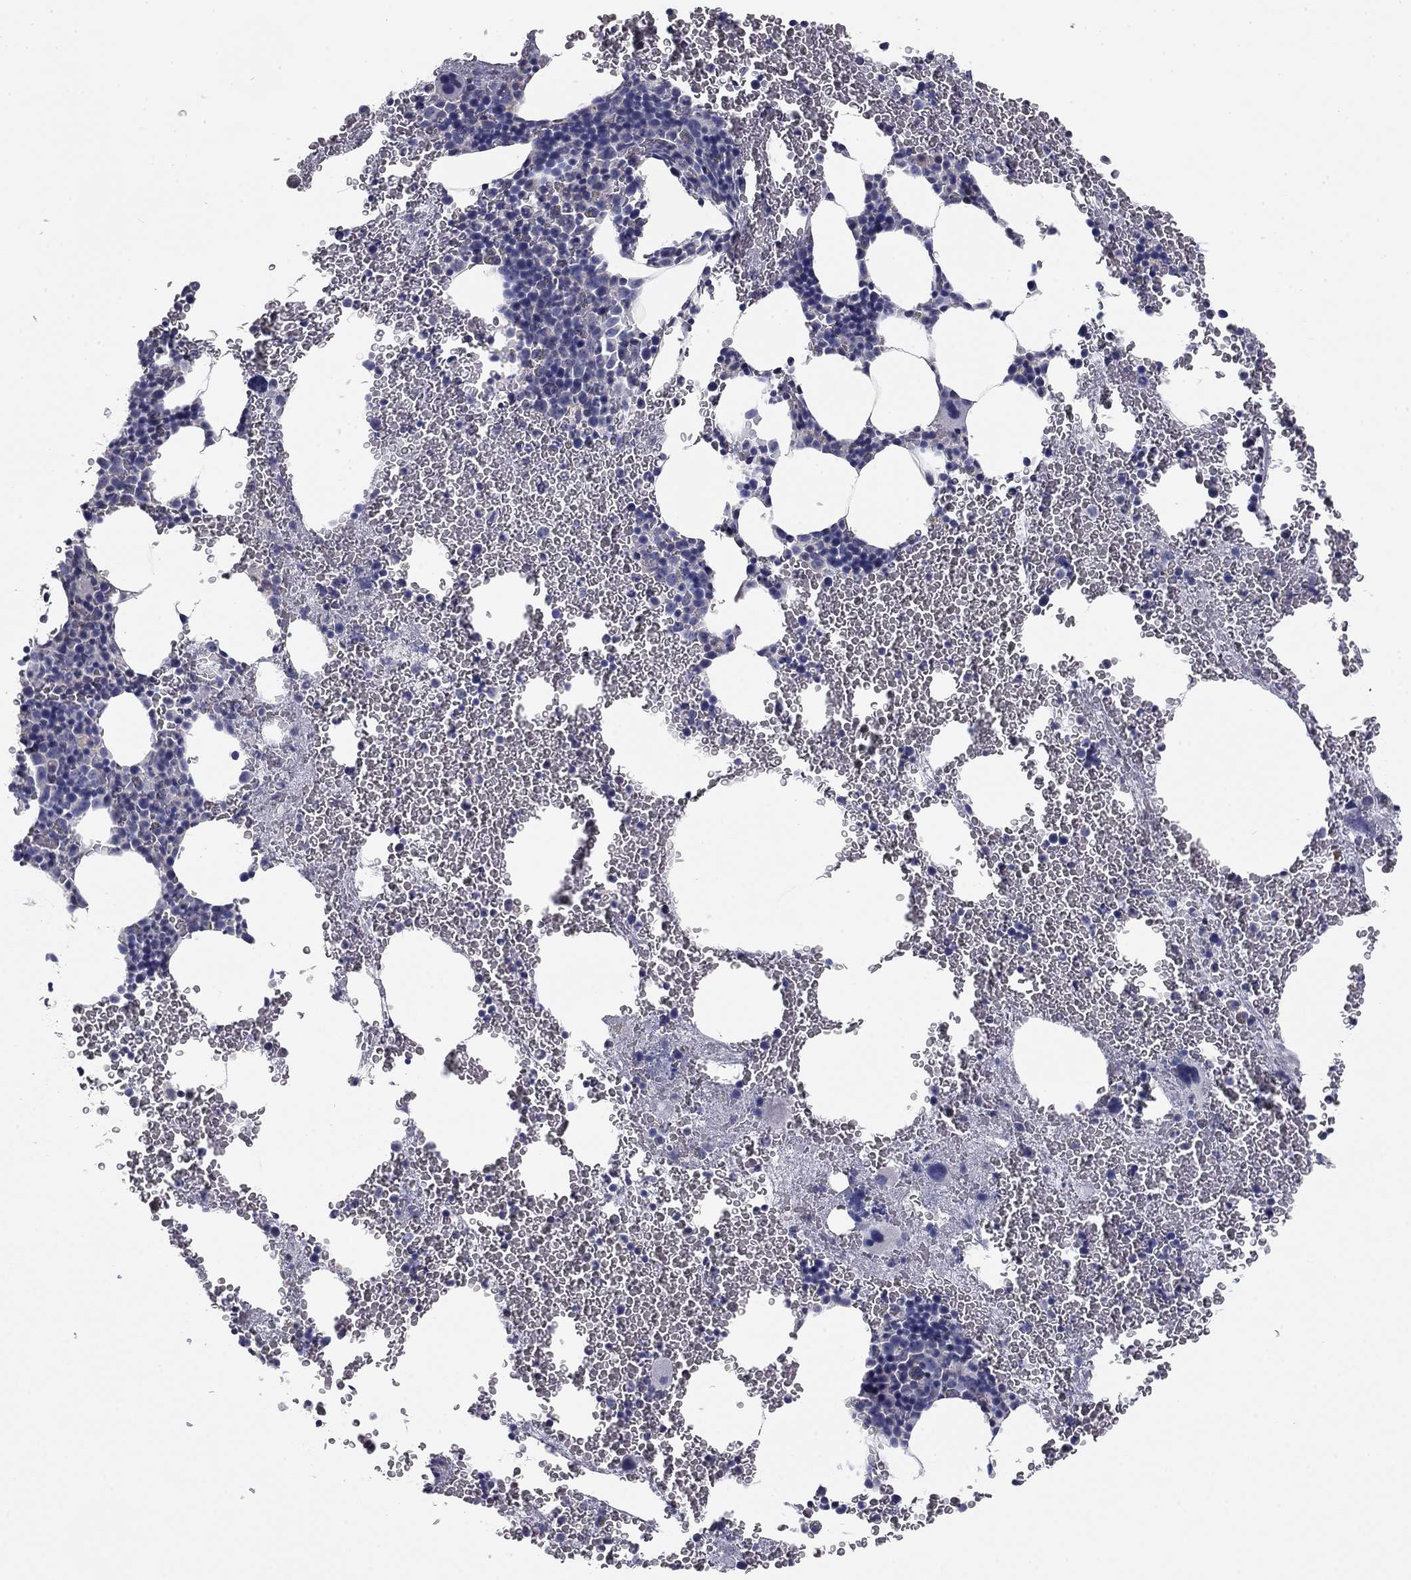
{"staining": {"intensity": "negative", "quantity": "none", "location": "none"}, "tissue": "bone marrow", "cell_type": "Hematopoietic cells", "image_type": "normal", "snomed": [{"axis": "morphology", "description": "Normal tissue, NOS"}, {"axis": "topography", "description": "Bone marrow"}], "caption": "This image is of unremarkable bone marrow stained with immunohistochemistry (IHC) to label a protein in brown with the nuclei are counter-stained blue. There is no staining in hematopoietic cells. (Immunohistochemistry (ihc), brightfield microscopy, high magnification).", "gene": "SEPTIN3", "patient": {"sex": "male", "age": 50}}